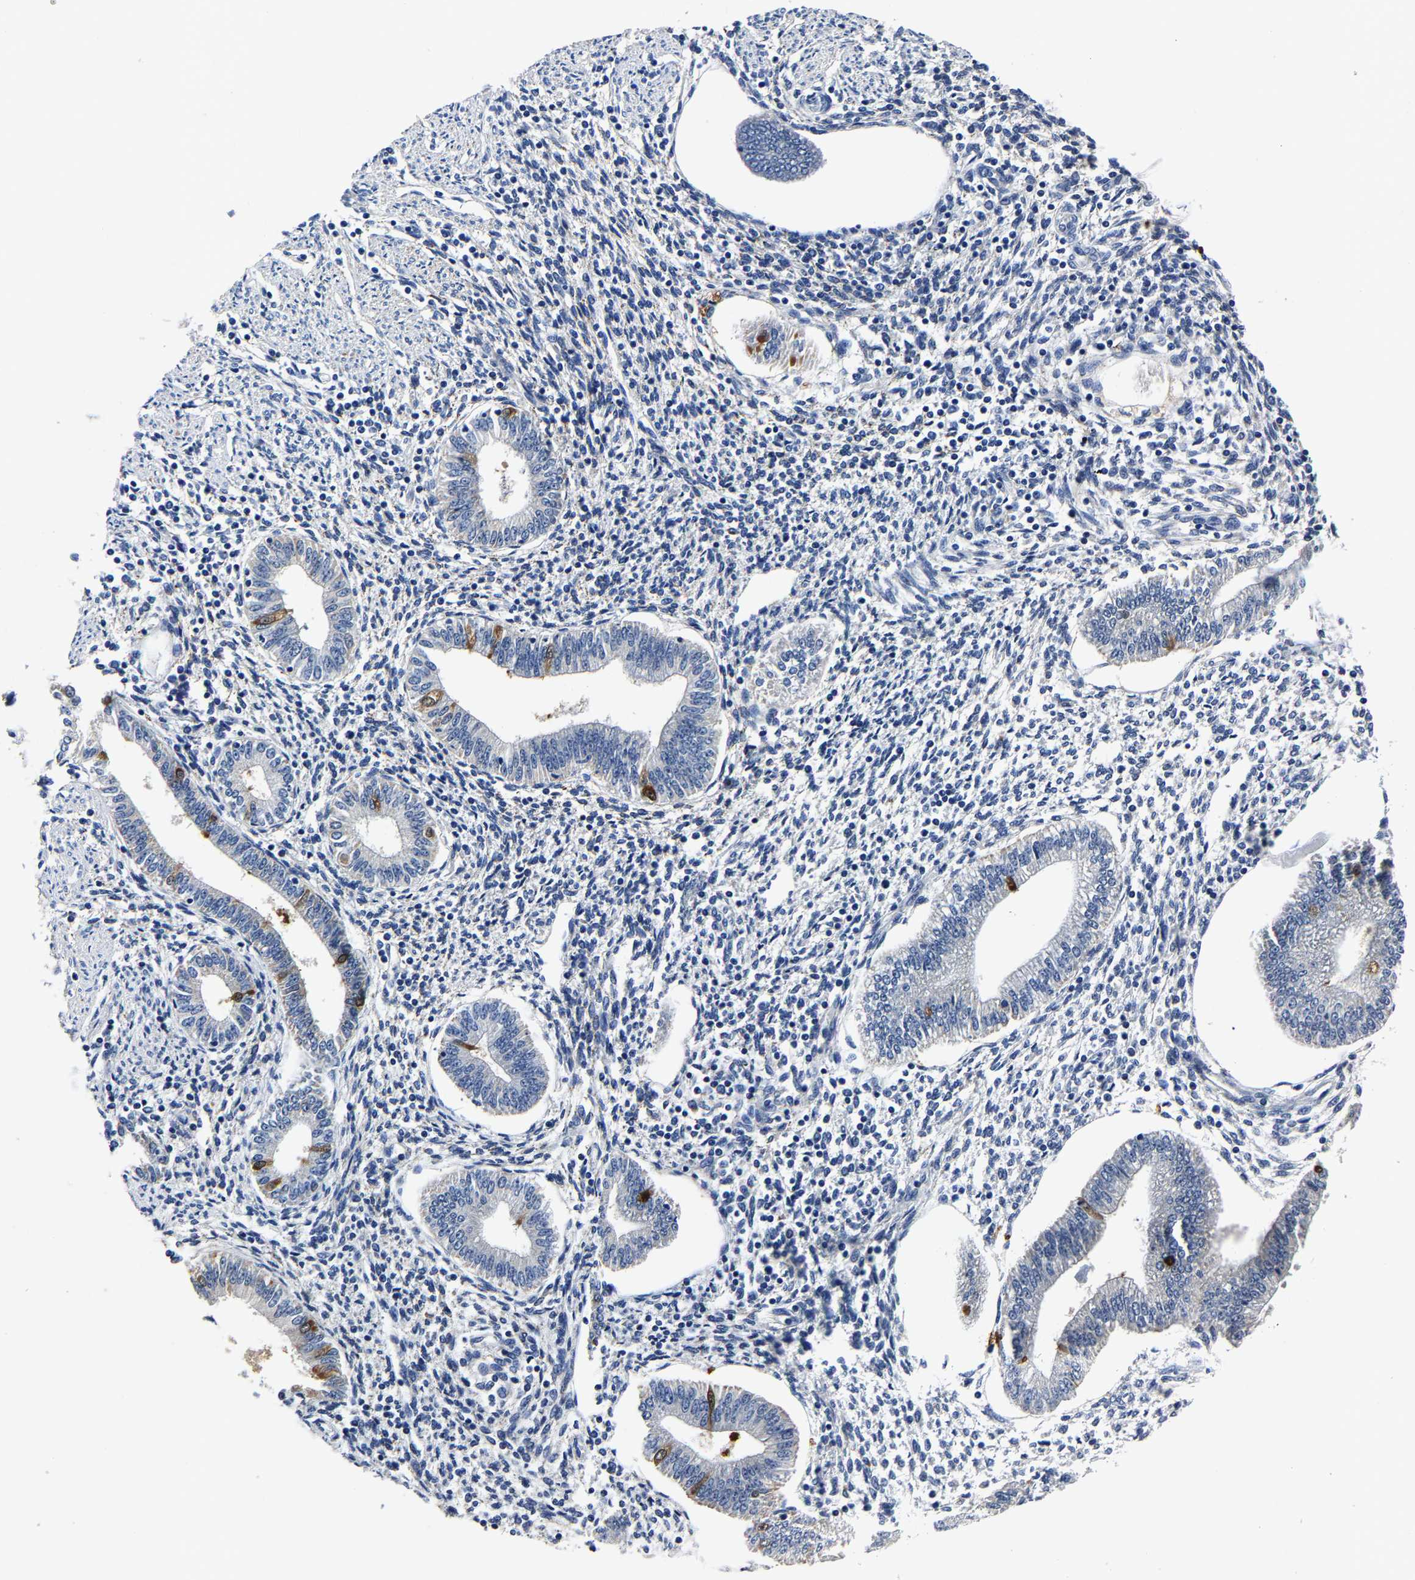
{"staining": {"intensity": "negative", "quantity": "none", "location": "none"}, "tissue": "endometrium", "cell_type": "Cells in endometrial stroma", "image_type": "normal", "snomed": [{"axis": "morphology", "description": "Normal tissue, NOS"}, {"axis": "topography", "description": "Endometrium"}], "caption": "Cells in endometrial stroma show no significant protein positivity in unremarkable endometrium. Brightfield microscopy of immunohistochemistry (IHC) stained with DAB (brown) and hematoxylin (blue), captured at high magnification.", "gene": "PSPH", "patient": {"sex": "female", "age": 50}}